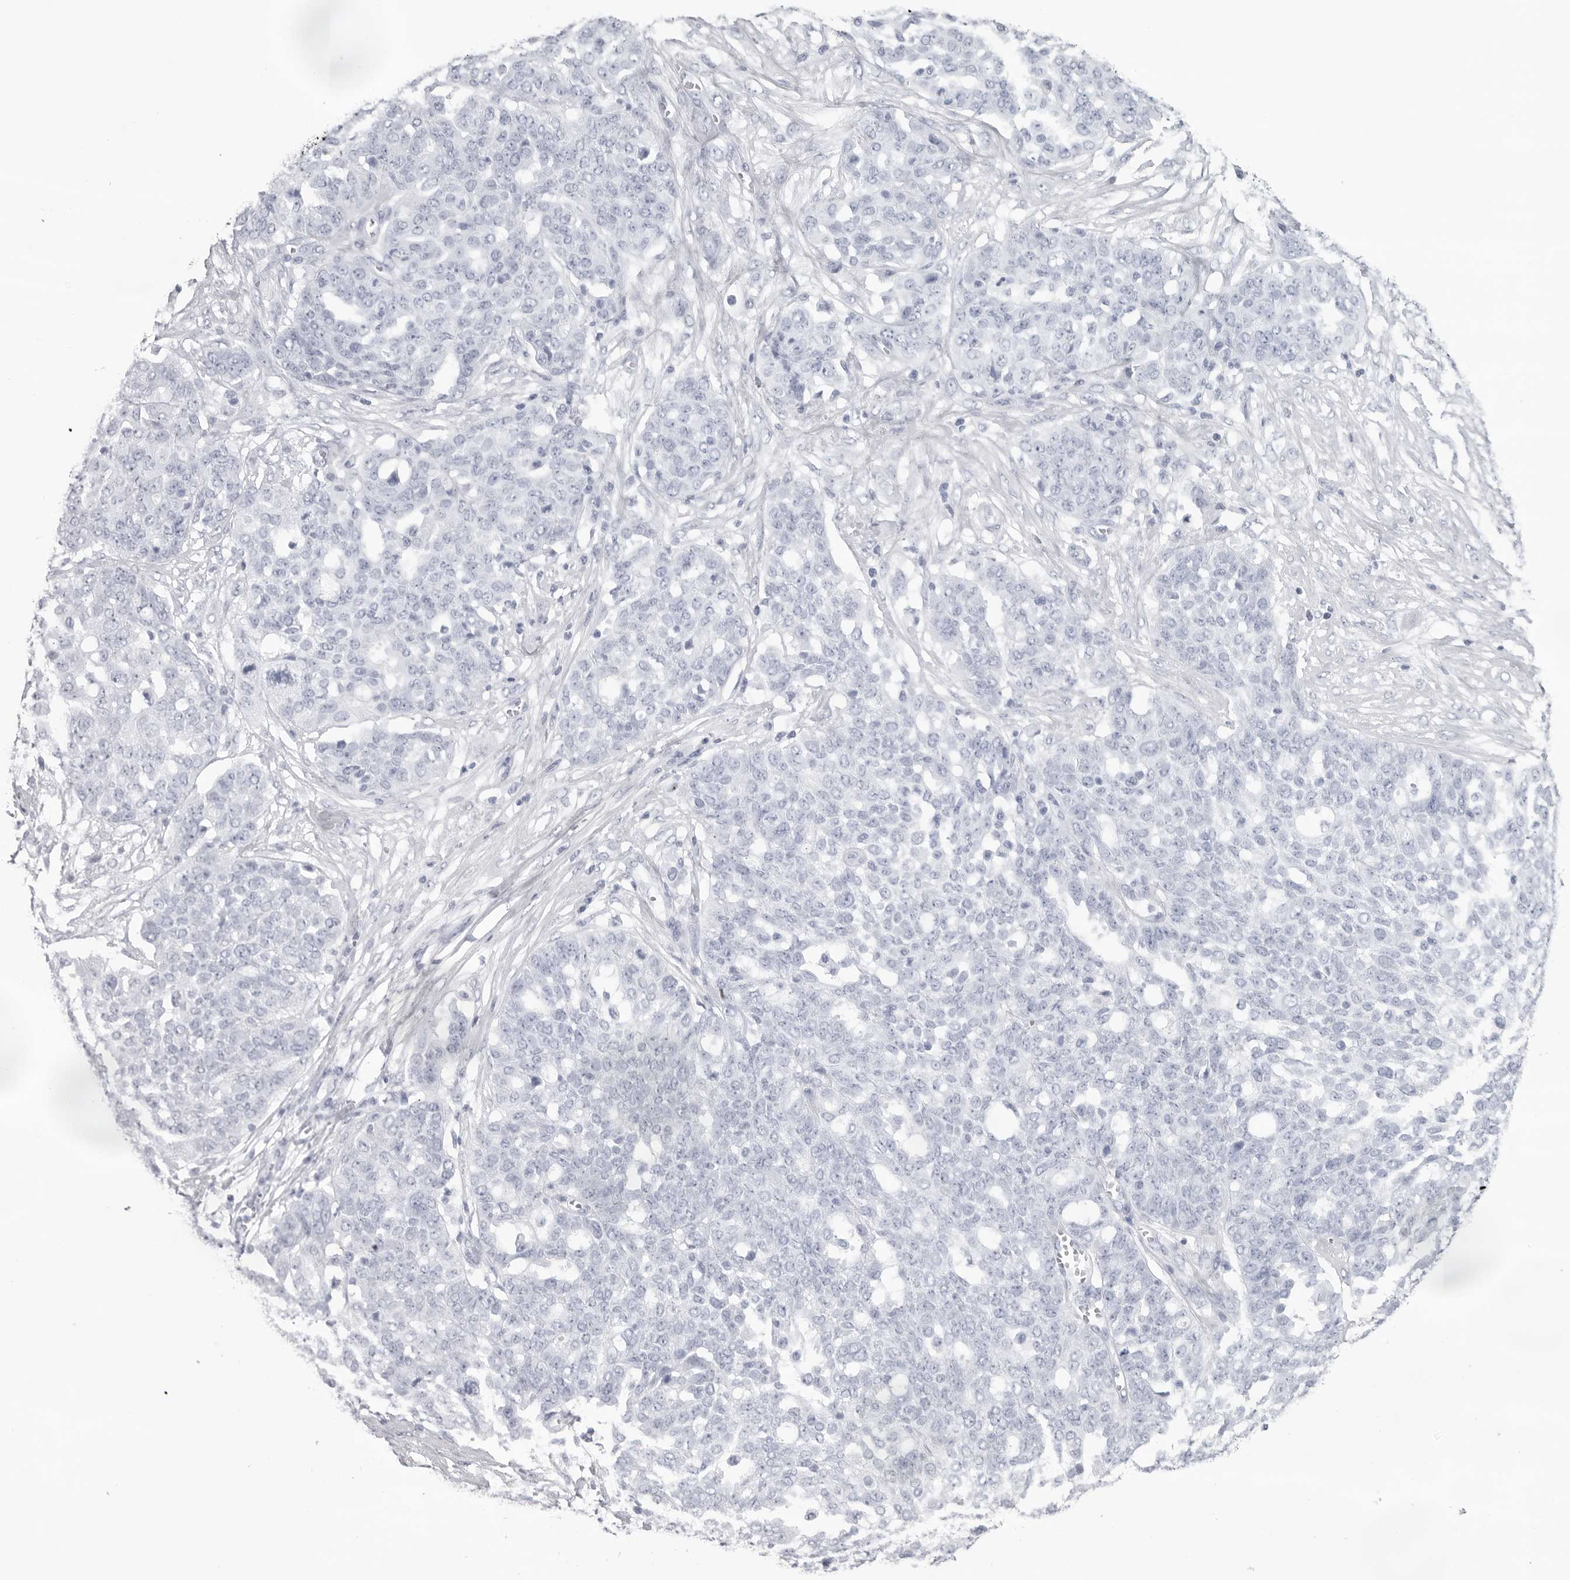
{"staining": {"intensity": "negative", "quantity": "none", "location": "none"}, "tissue": "ovarian cancer", "cell_type": "Tumor cells", "image_type": "cancer", "snomed": [{"axis": "morphology", "description": "Cystadenocarcinoma, serous, NOS"}, {"axis": "topography", "description": "Soft tissue"}, {"axis": "topography", "description": "Ovary"}], "caption": "This histopathology image is of serous cystadenocarcinoma (ovarian) stained with IHC to label a protein in brown with the nuclei are counter-stained blue. There is no positivity in tumor cells.", "gene": "CST2", "patient": {"sex": "female", "age": 57}}